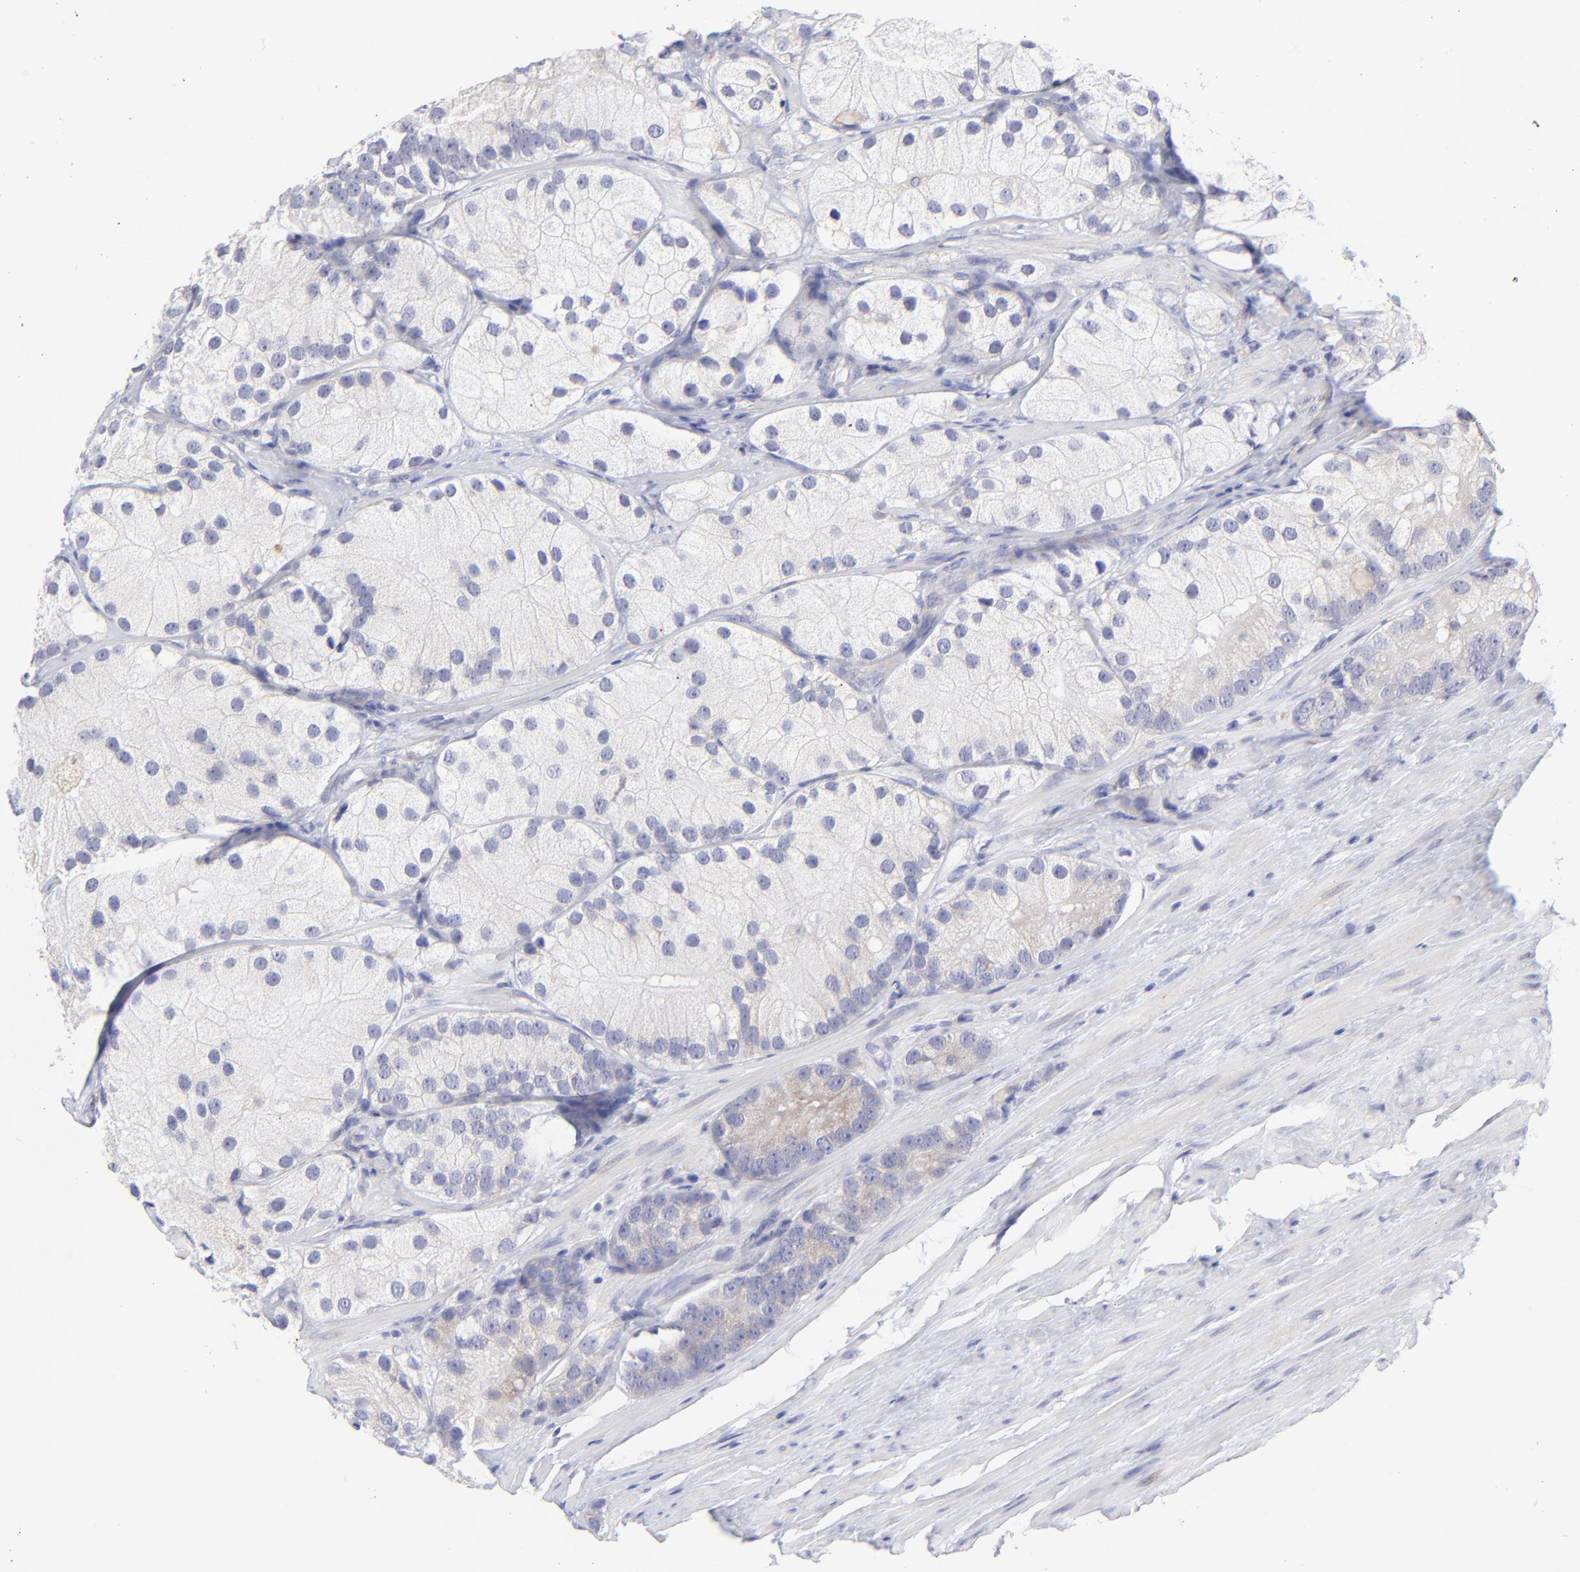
{"staining": {"intensity": "negative", "quantity": "none", "location": "none"}, "tissue": "prostate cancer", "cell_type": "Tumor cells", "image_type": "cancer", "snomed": [{"axis": "morphology", "description": "Adenocarcinoma, Low grade"}, {"axis": "topography", "description": "Prostate"}], "caption": "Micrograph shows no significant protein expression in tumor cells of prostate low-grade adenocarcinoma.", "gene": "LHFPL1", "patient": {"sex": "male", "age": 69}}